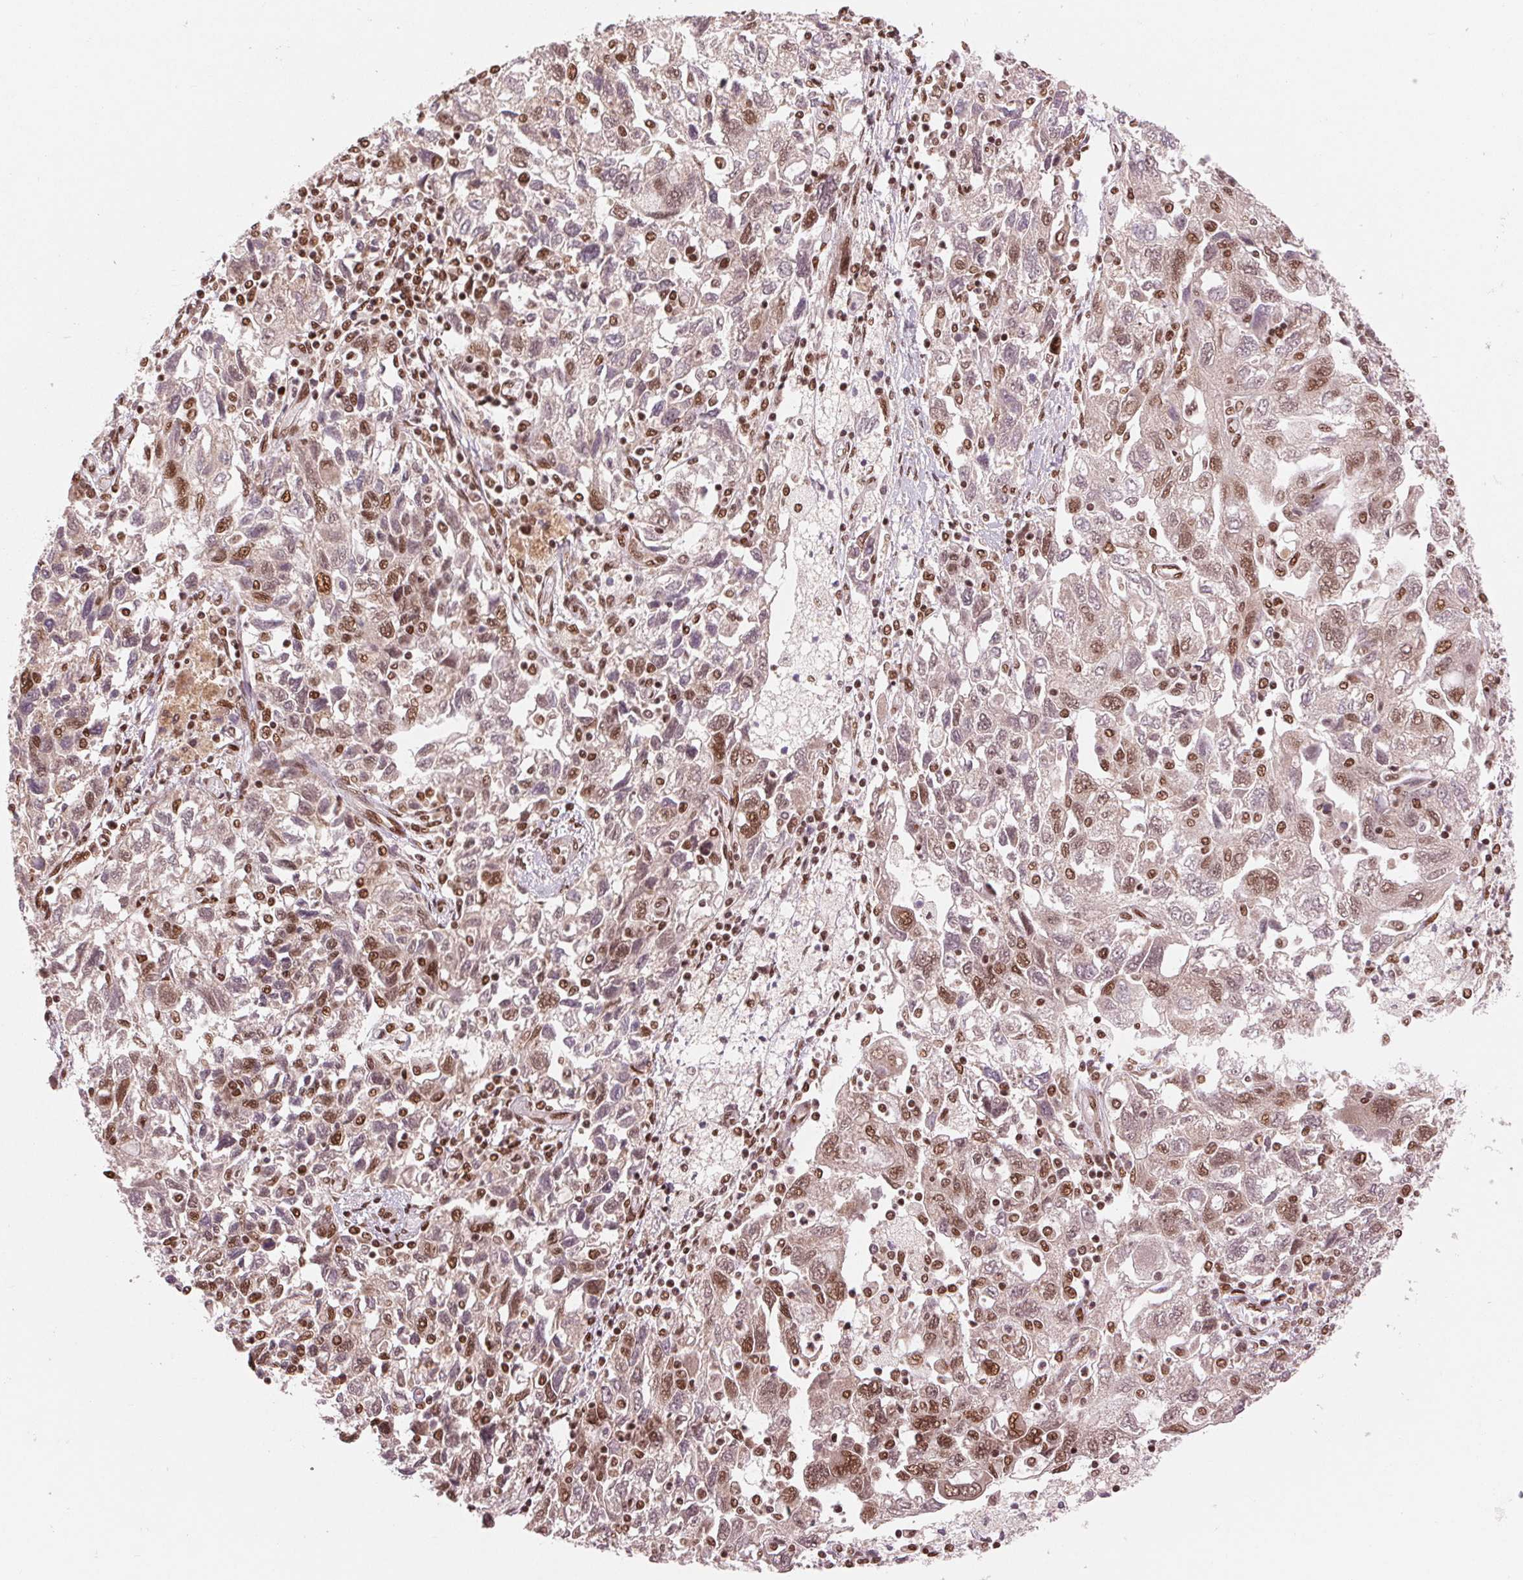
{"staining": {"intensity": "moderate", "quantity": ">75%", "location": "nuclear"}, "tissue": "ovarian cancer", "cell_type": "Tumor cells", "image_type": "cancer", "snomed": [{"axis": "morphology", "description": "Carcinoma, NOS"}, {"axis": "morphology", "description": "Cystadenocarcinoma, serous, NOS"}, {"axis": "topography", "description": "Ovary"}], "caption": "Ovarian carcinoma tissue demonstrates moderate nuclear staining in approximately >75% of tumor cells, visualized by immunohistochemistry.", "gene": "TTLL9", "patient": {"sex": "female", "age": 69}}